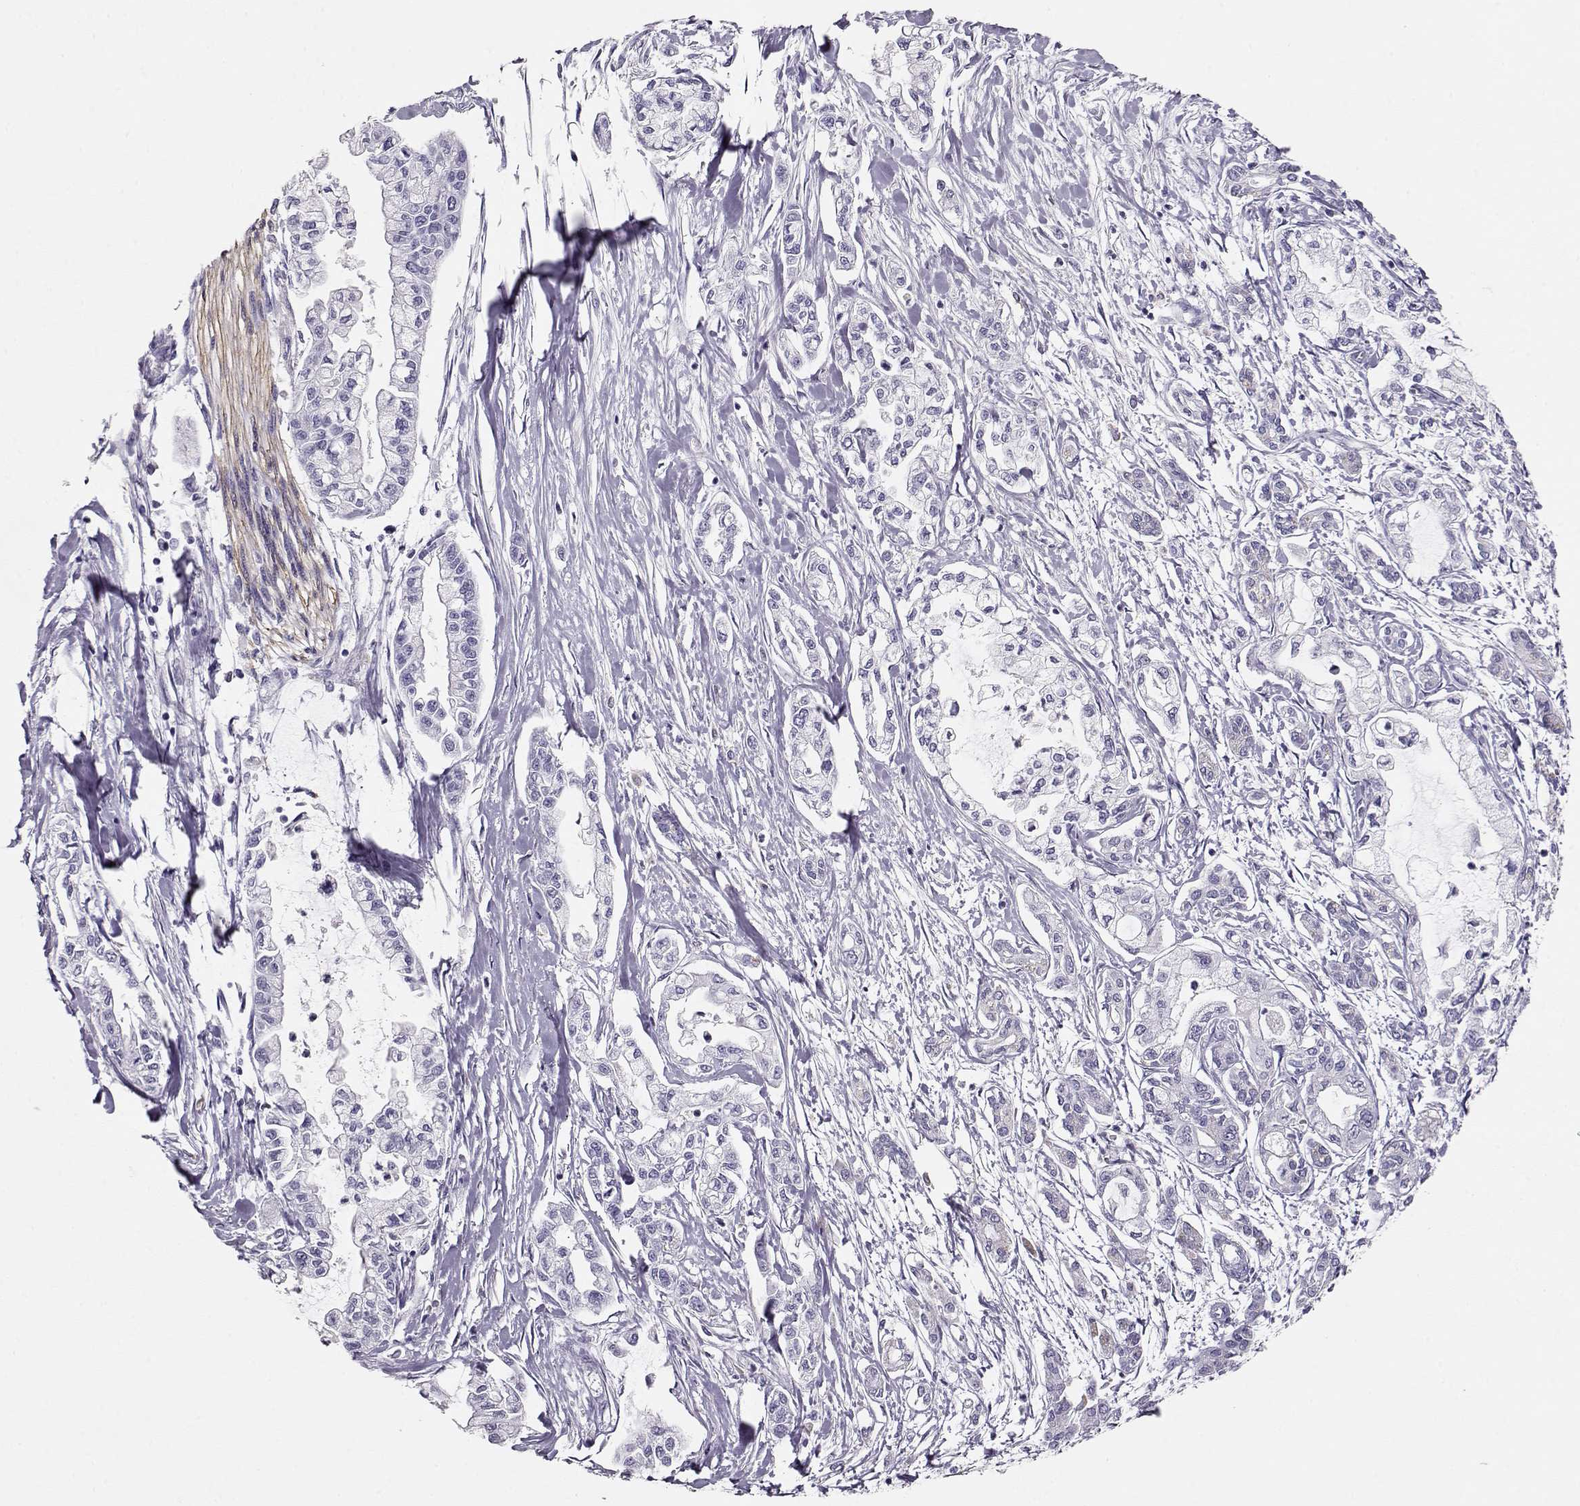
{"staining": {"intensity": "negative", "quantity": "none", "location": "none"}, "tissue": "pancreatic cancer", "cell_type": "Tumor cells", "image_type": "cancer", "snomed": [{"axis": "morphology", "description": "Adenocarcinoma, NOS"}, {"axis": "topography", "description": "Pancreas"}], "caption": "Tumor cells are negative for brown protein staining in adenocarcinoma (pancreatic).", "gene": "RBM44", "patient": {"sex": "male", "age": 54}}